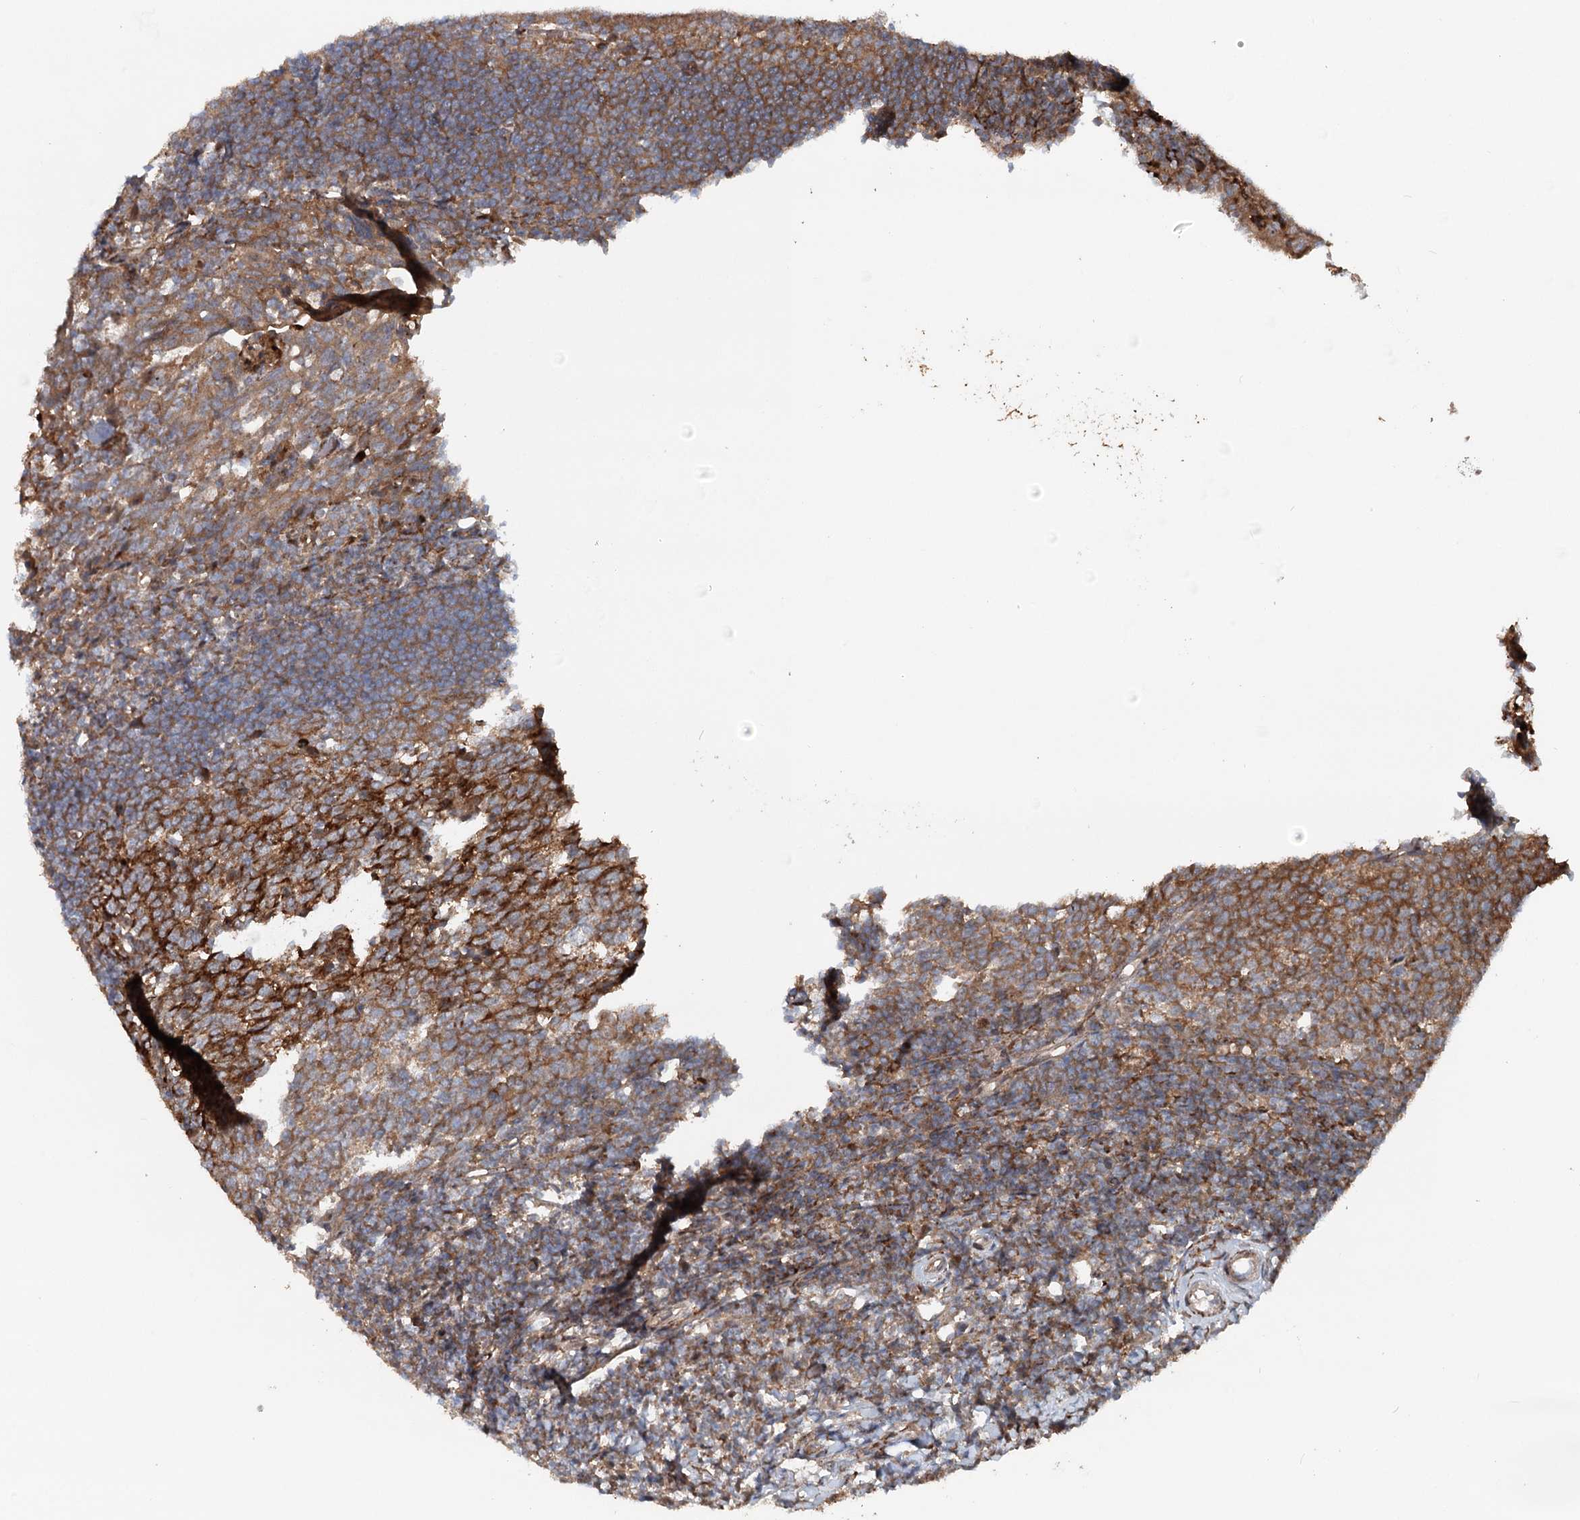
{"staining": {"intensity": "strong", "quantity": ">75%", "location": "cytoplasmic/membranous"}, "tissue": "tonsil", "cell_type": "Germinal center cells", "image_type": "normal", "snomed": [{"axis": "morphology", "description": "Normal tissue, NOS"}, {"axis": "topography", "description": "Tonsil"}], "caption": "IHC (DAB) staining of benign tonsil exhibits strong cytoplasmic/membranous protein positivity in about >75% of germinal center cells.", "gene": "RNF111", "patient": {"sex": "female", "age": 10}}